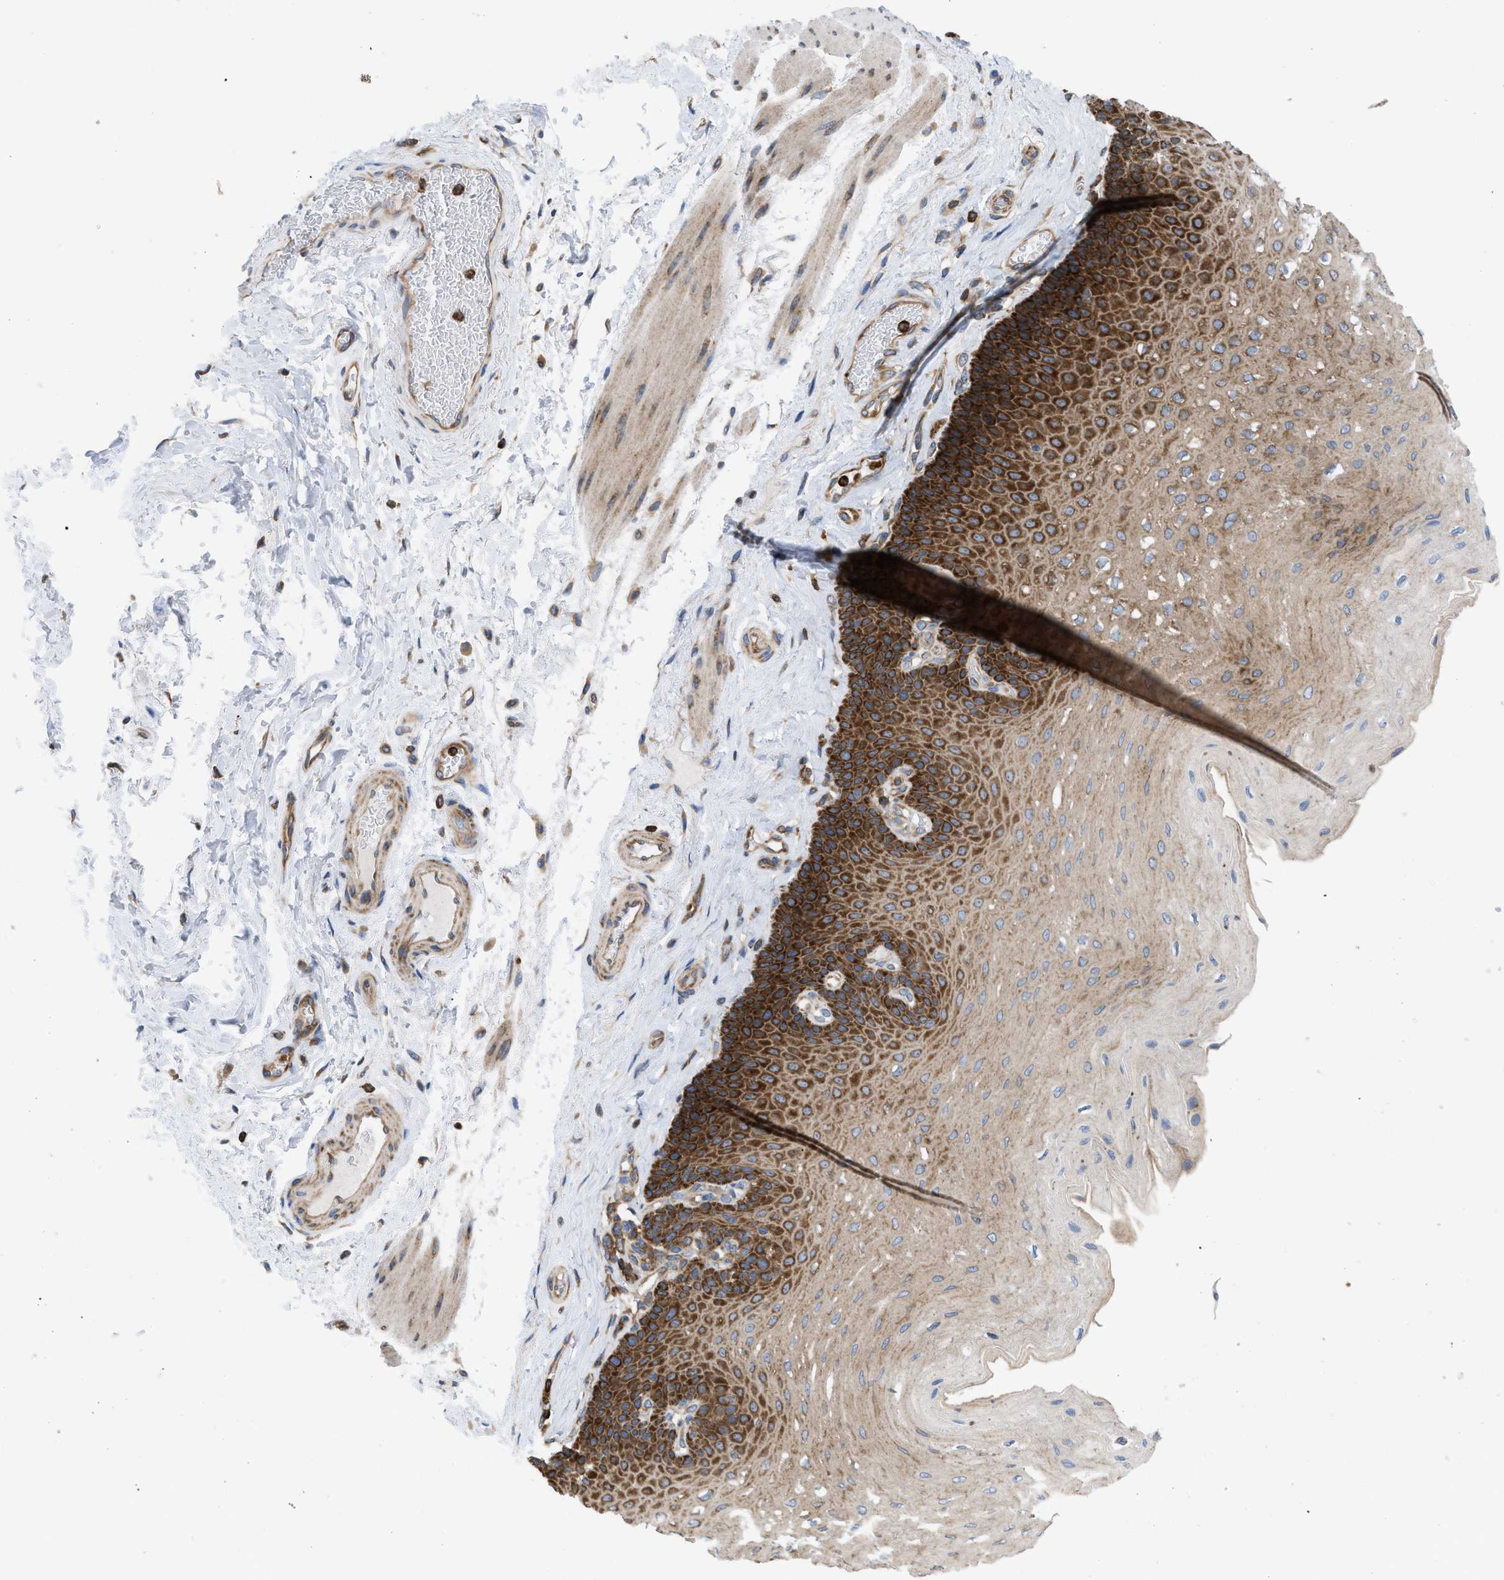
{"staining": {"intensity": "strong", "quantity": ">75%", "location": "cytoplasmic/membranous"}, "tissue": "esophagus", "cell_type": "Squamous epithelial cells", "image_type": "normal", "snomed": [{"axis": "morphology", "description": "Normal tissue, NOS"}, {"axis": "topography", "description": "Esophagus"}], "caption": "About >75% of squamous epithelial cells in benign esophagus display strong cytoplasmic/membranous protein positivity as visualized by brown immunohistochemical staining.", "gene": "GPAT4", "patient": {"sex": "female", "age": 72}}